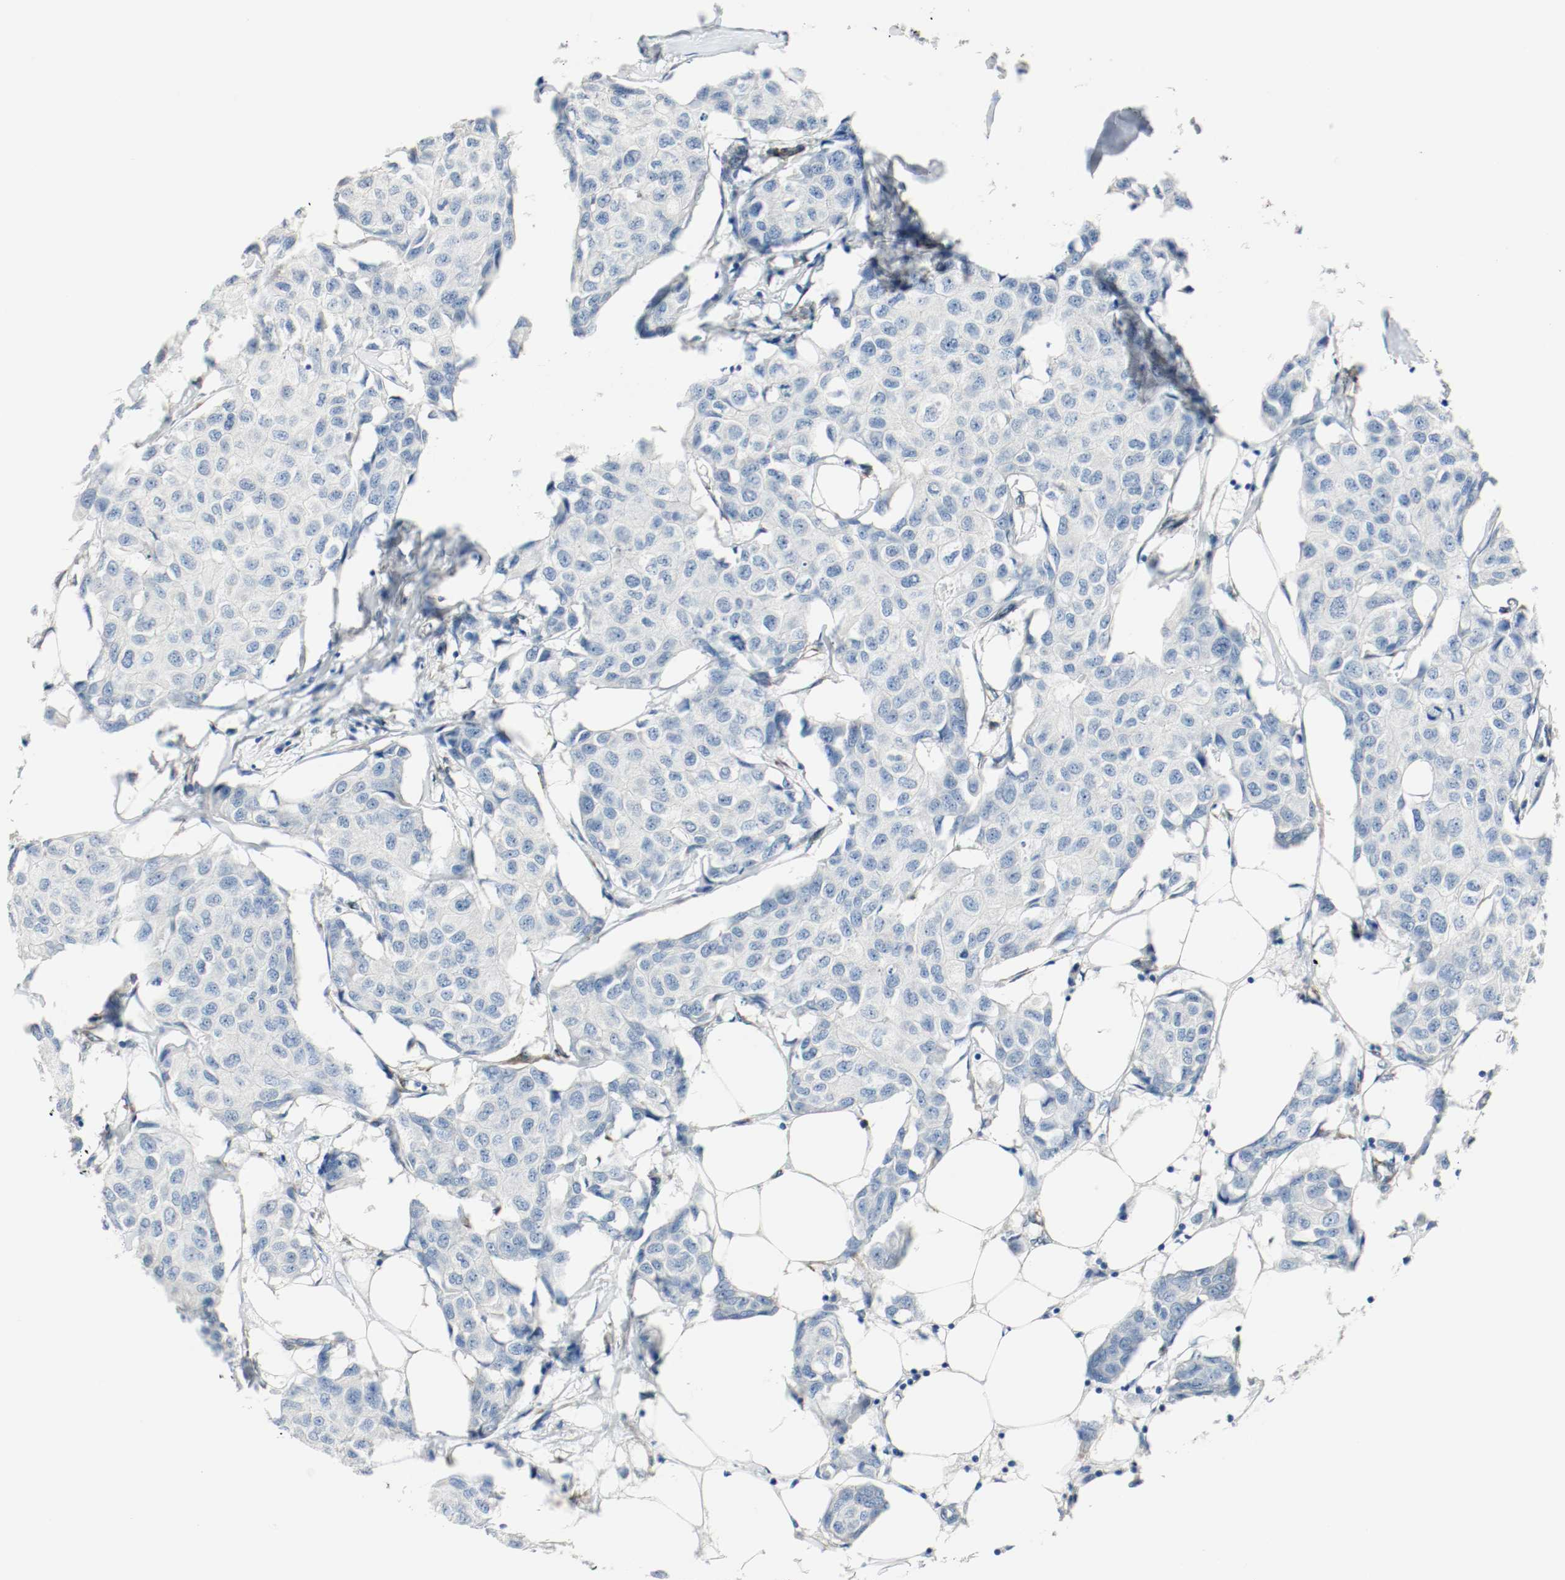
{"staining": {"intensity": "negative", "quantity": "none", "location": "none"}, "tissue": "breast cancer", "cell_type": "Tumor cells", "image_type": "cancer", "snomed": [{"axis": "morphology", "description": "Duct carcinoma"}, {"axis": "topography", "description": "Breast"}], "caption": "IHC of intraductal carcinoma (breast) demonstrates no positivity in tumor cells.", "gene": "LAMB1", "patient": {"sex": "female", "age": 80}}